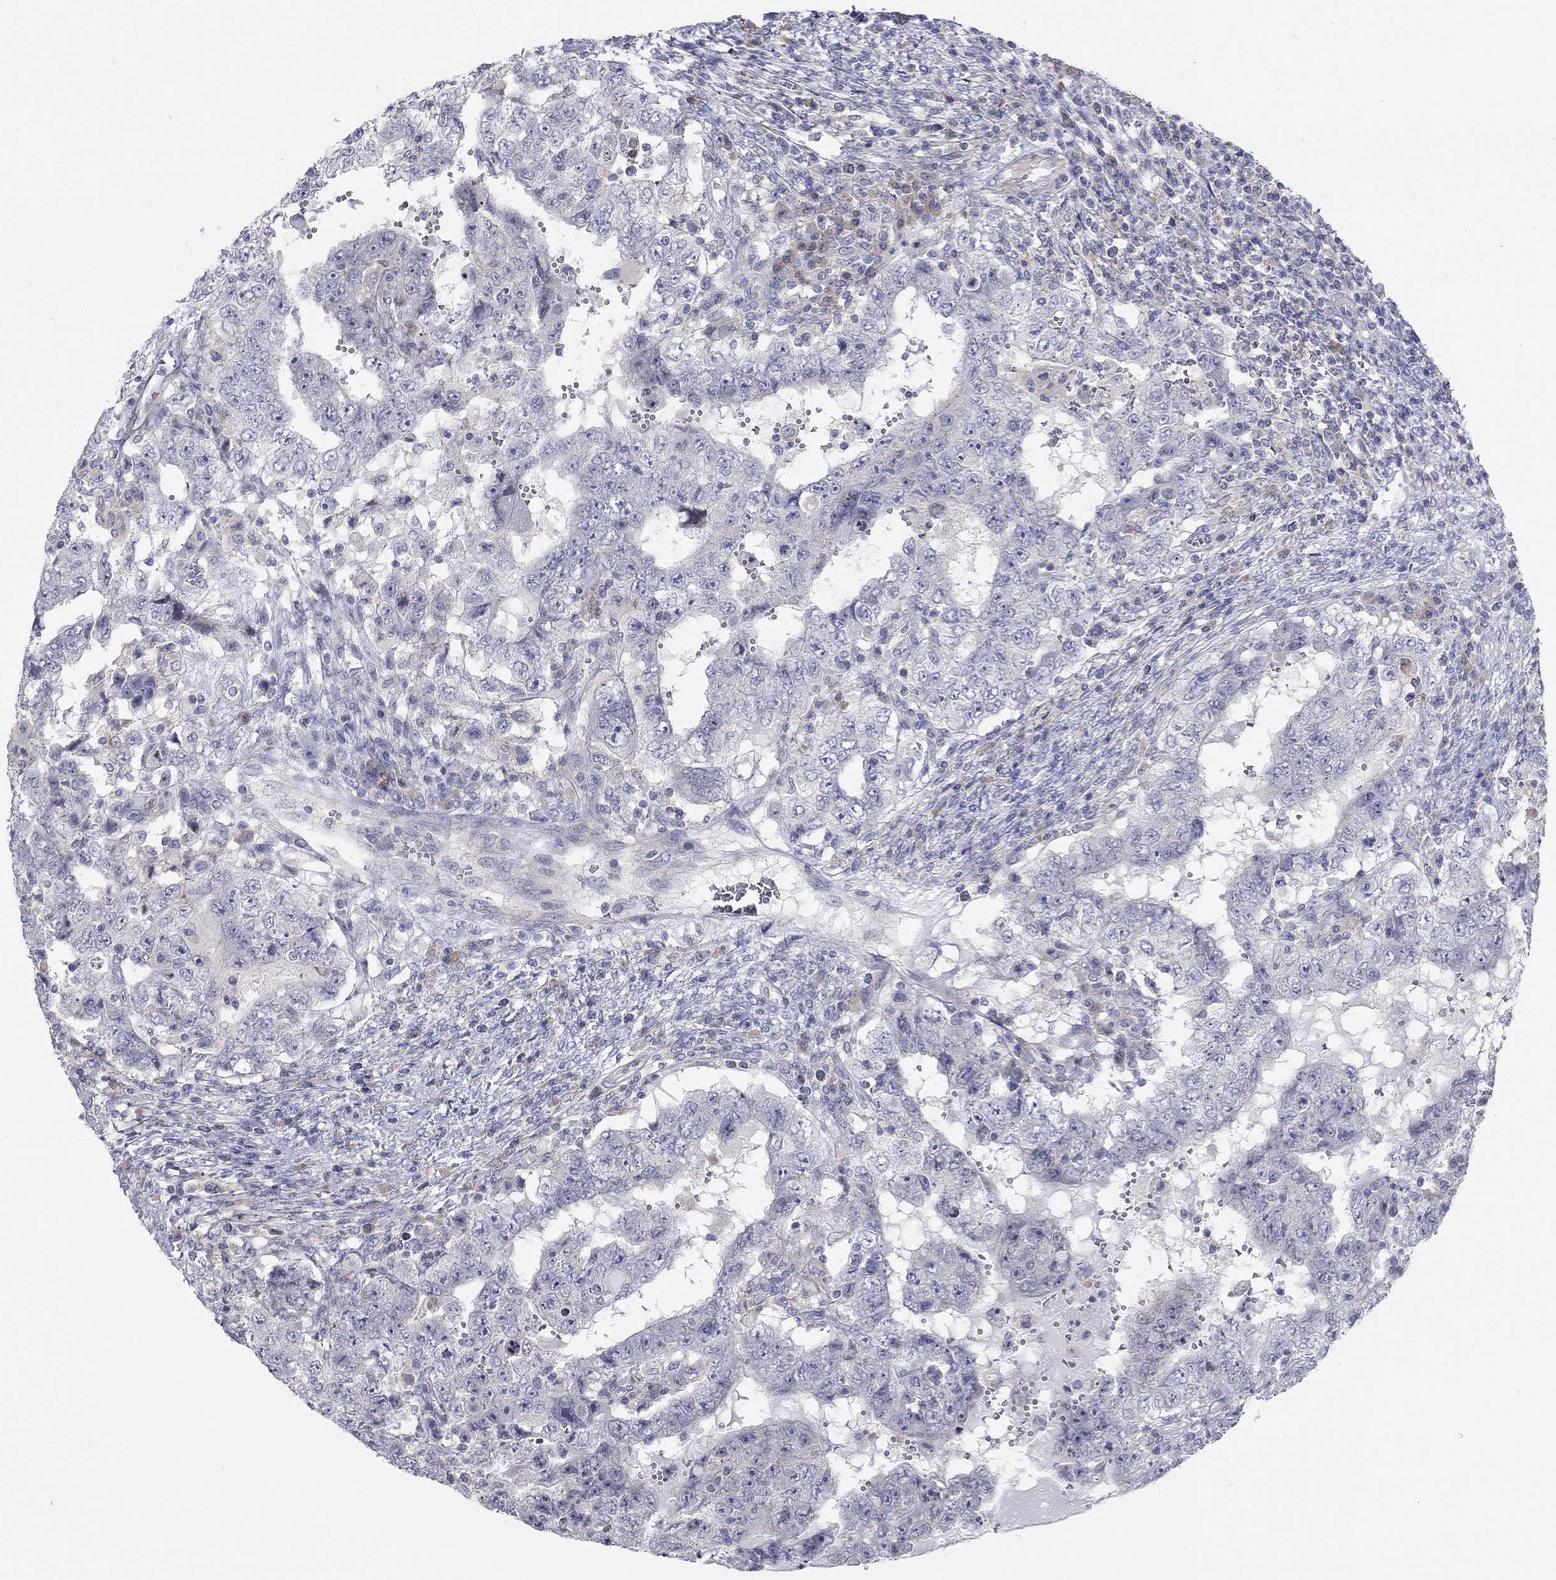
{"staining": {"intensity": "negative", "quantity": "none", "location": "none"}, "tissue": "testis cancer", "cell_type": "Tumor cells", "image_type": "cancer", "snomed": [{"axis": "morphology", "description": "Carcinoma, Embryonal, NOS"}, {"axis": "topography", "description": "Testis"}], "caption": "High power microscopy histopathology image of an immunohistochemistry (IHC) micrograph of testis cancer (embryonal carcinoma), revealing no significant positivity in tumor cells. (Stains: DAB (3,3'-diaminobenzidine) immunohistochemistry with hematoxylin counter stain, Microscopy: brightfield microscopy at high magnification).", "gene": "PCDHGA10", "patient": {"sex": "male", "age": 26}}